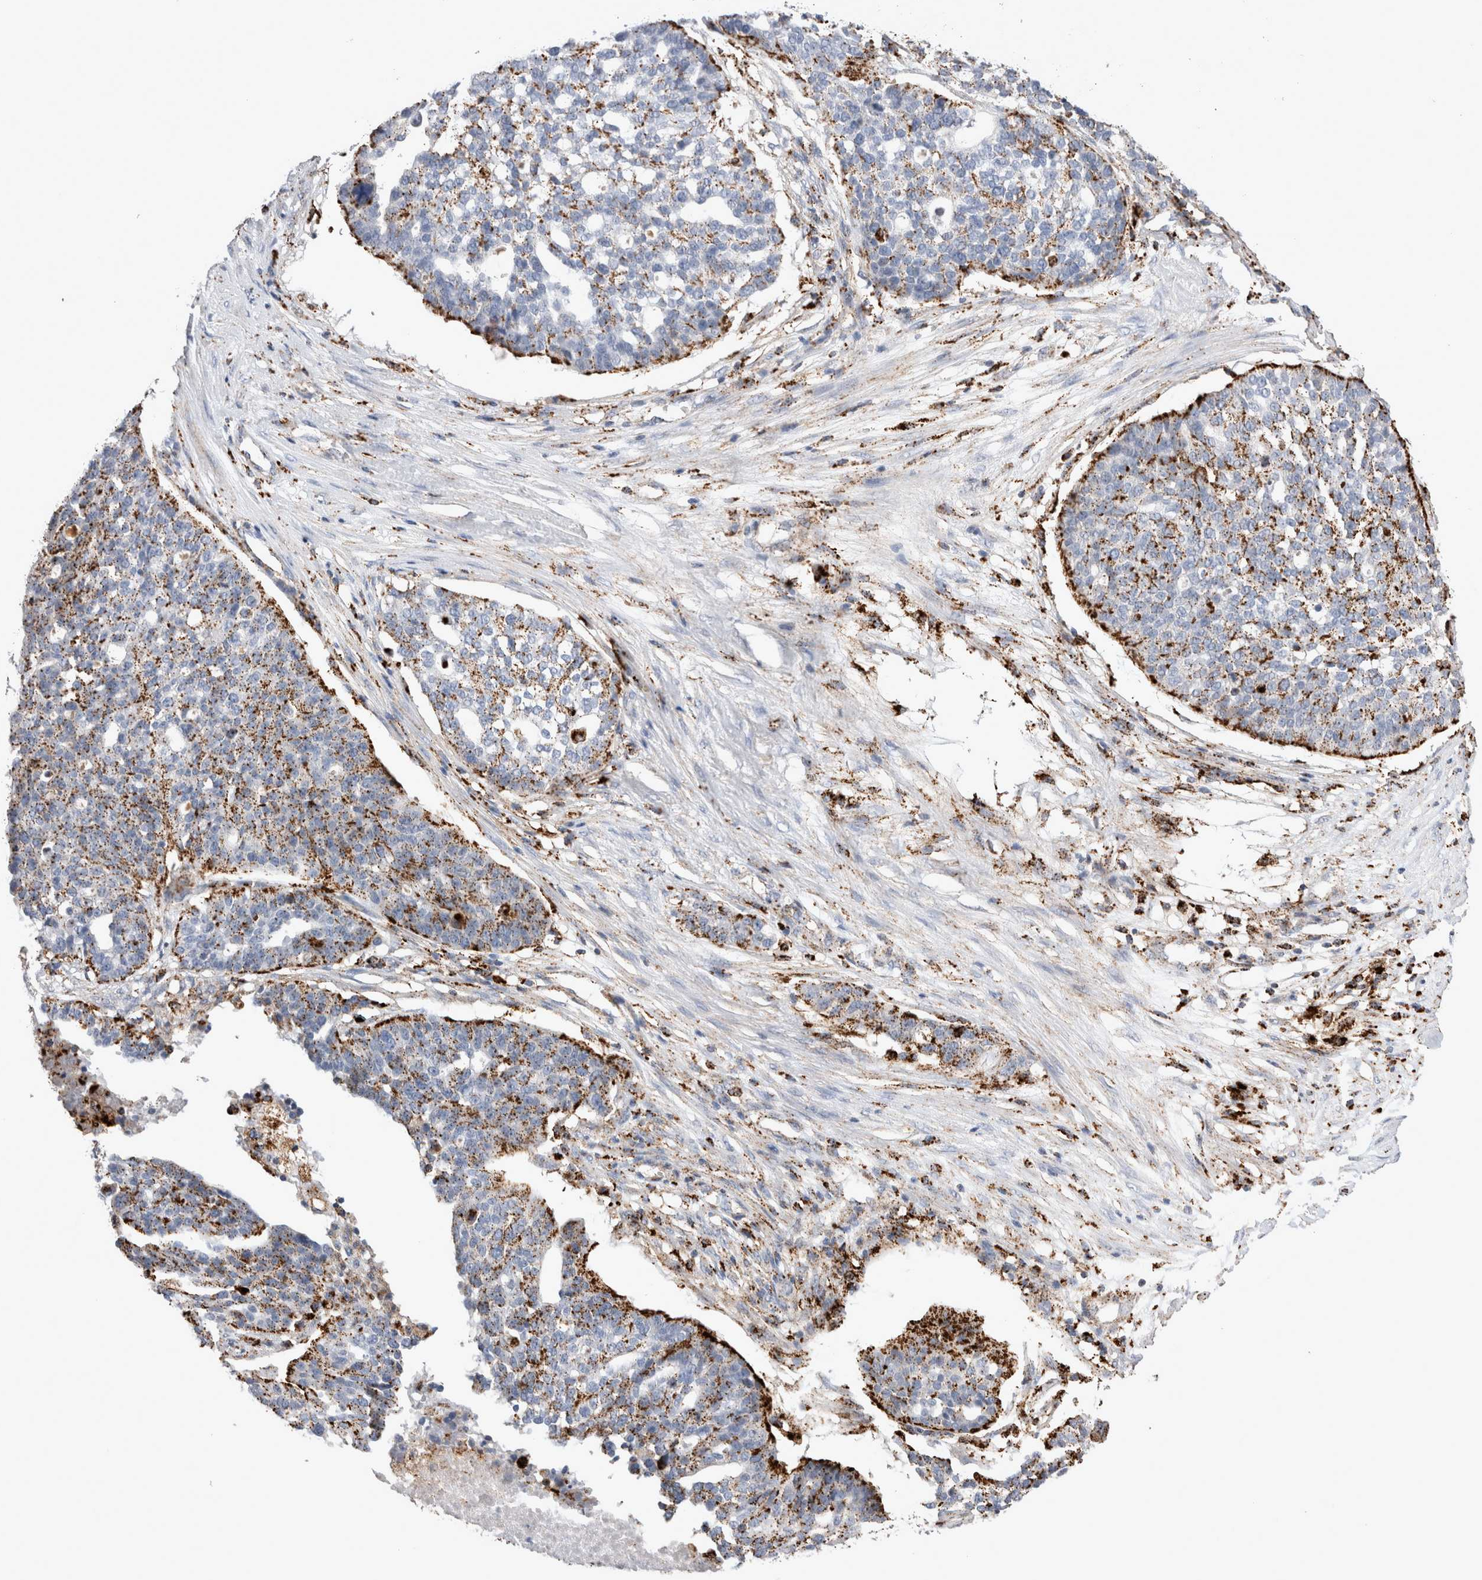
{"staining": {"intensity": "strong", "quantity": "25%-75%", "location": "cytoplasmic/membranous"}, "tissue": "ovarian cancer", "cell_type": "Tumor cells", "image_type": "cancer", "snomed": [{"axis": "morphology", "description": "Cystadenocarcinoma, serous, NOS"}, {"axis": "topography", "description": "Ovary"}], "caption": "An image of human ovarian serous cystadenocarcinoma stained for a protein exhibits strong cytoplasmic/membranous brown staining in tumor cells.", "gene": "CTSA", "patient": {"sex": "female", "age": 59}}